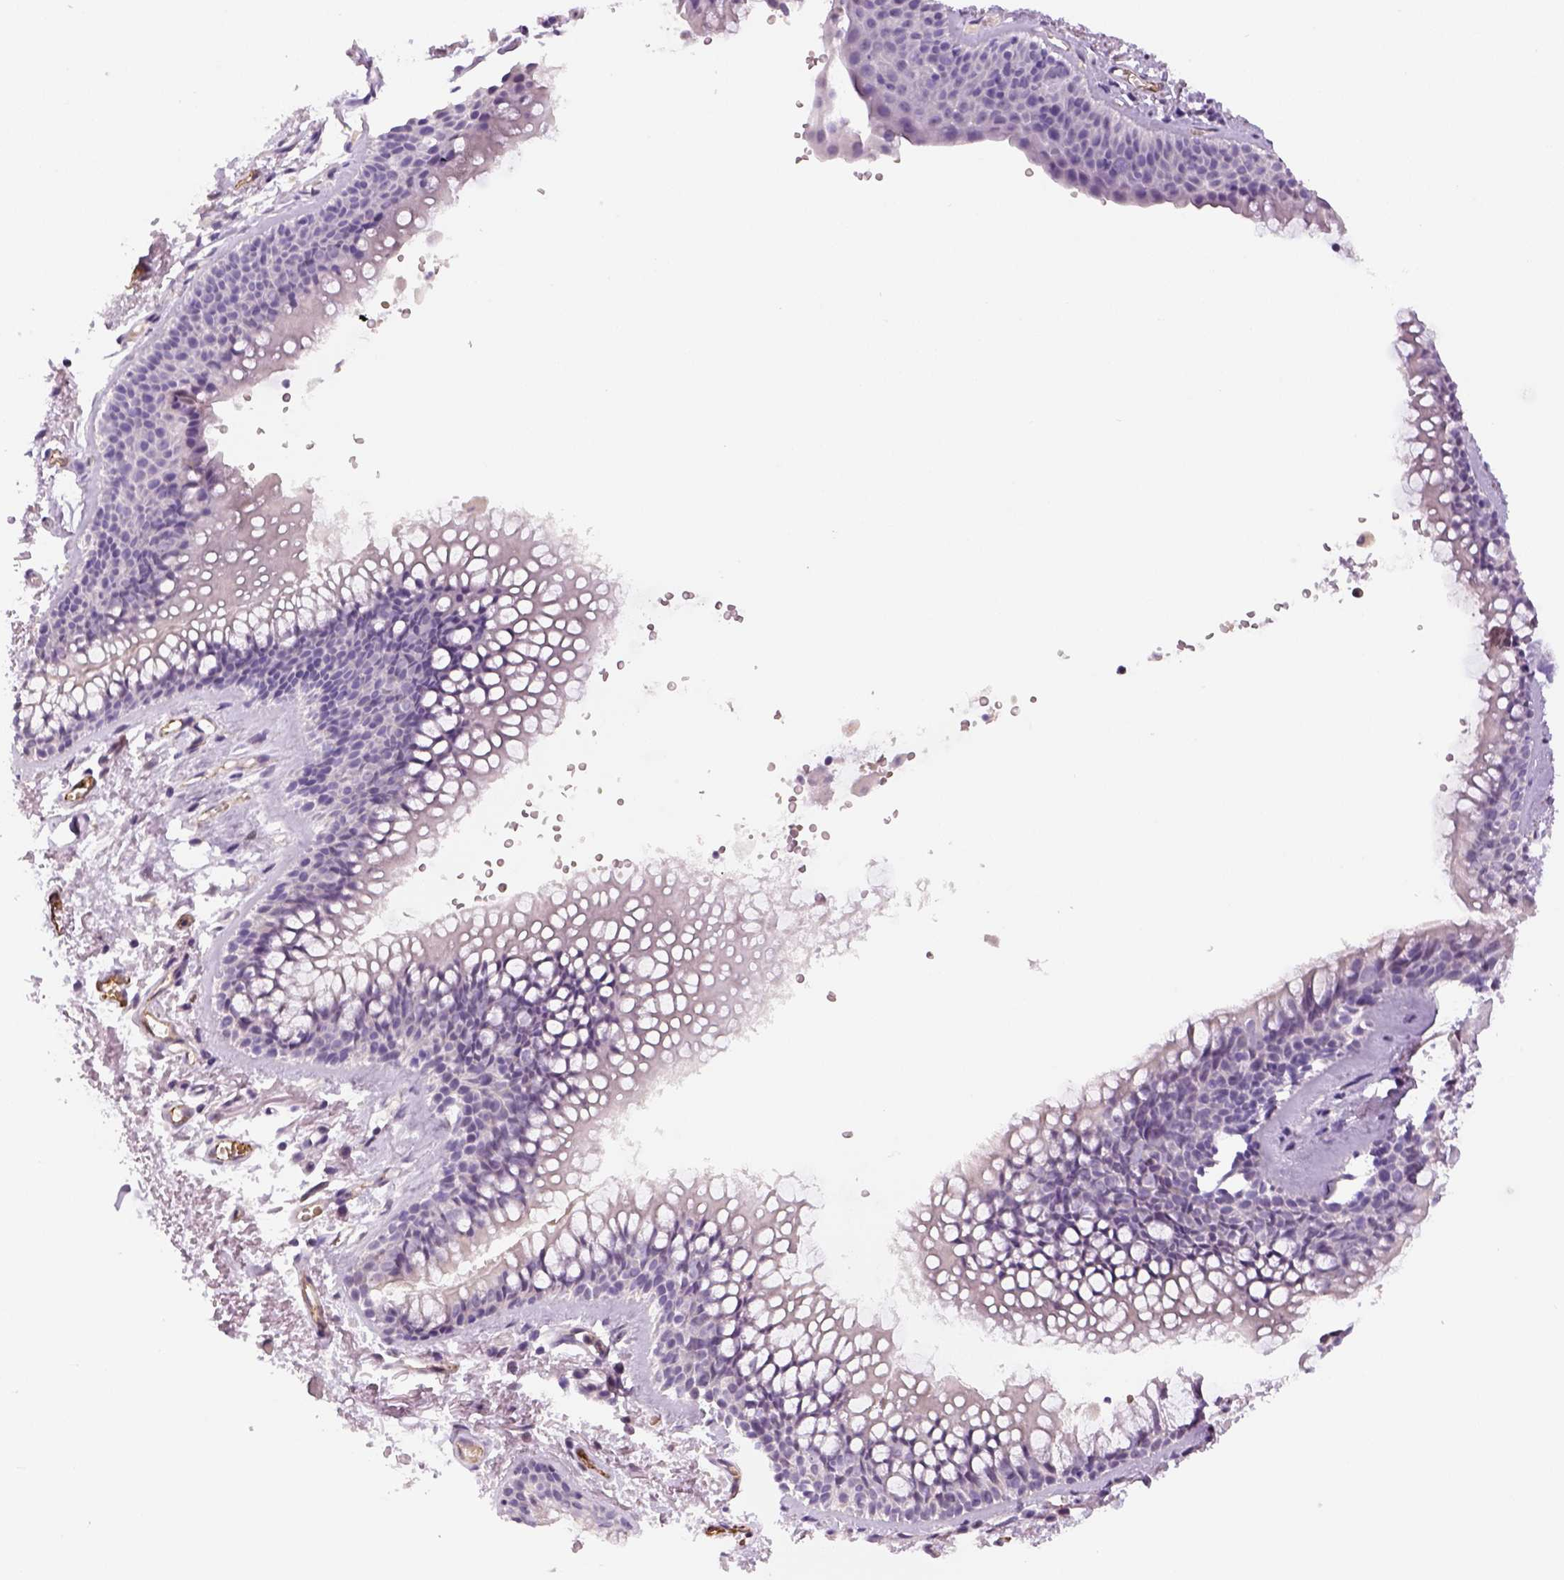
{"staining": {"intensity": "negative", "quantity": "none", "location": "none"}, "tissue": "soft tissue", "cell_type": "Fibroblasts", "image_type": "normal", "snomed": [{"axis": "morphology", "description": "Normal tissue, NOS"}, {"axis": "topography", "description": "Cartilage tissue"}, {"axis": "topography", "description": "Bronchus"}], "caption": "DAB immunohistochemical staining of normal human soft tissue shows no significant expression in fibroblasts.", "gene": "ENSG00000250349", "patient": {"sex": "female", "age": 79}}